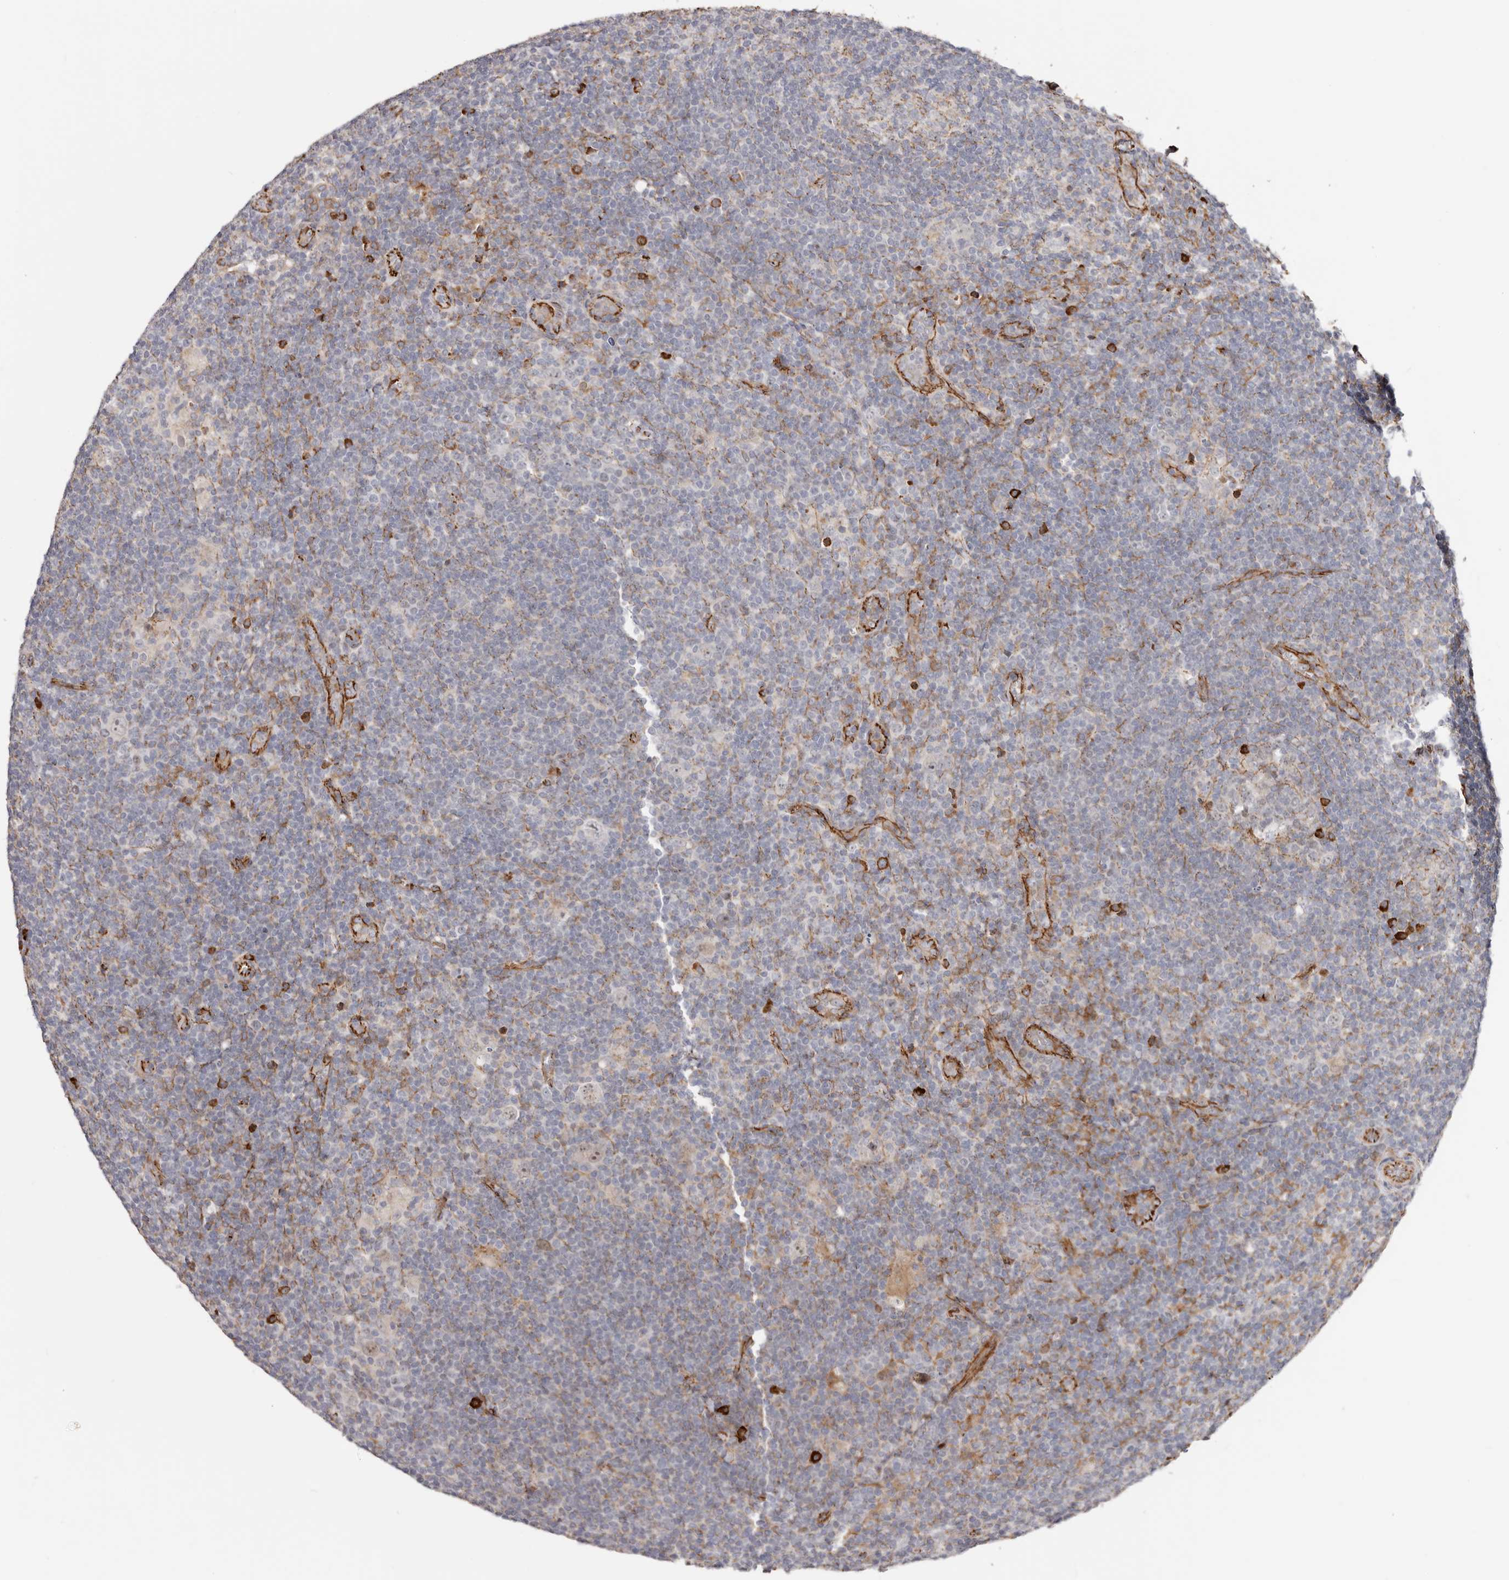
{"staining": {"intensity": "negative", "quantity": "none", "location": "none"}, "tissue": "lymphoma", "cell_type": "Tumor cells", "image_type": "cancer", "snomed": [{"axis": "morphology", "description": "Hodgkin's disease, NOS"}, {"axis": "topography", "description": "Lymph node"}], "caption": "This is a photomicrograph of IHC staining of lymphoma, which shows no staining in tumor cells.", "gene": "CTNNB1", "patient": {"sex": "female", "age": 57}}